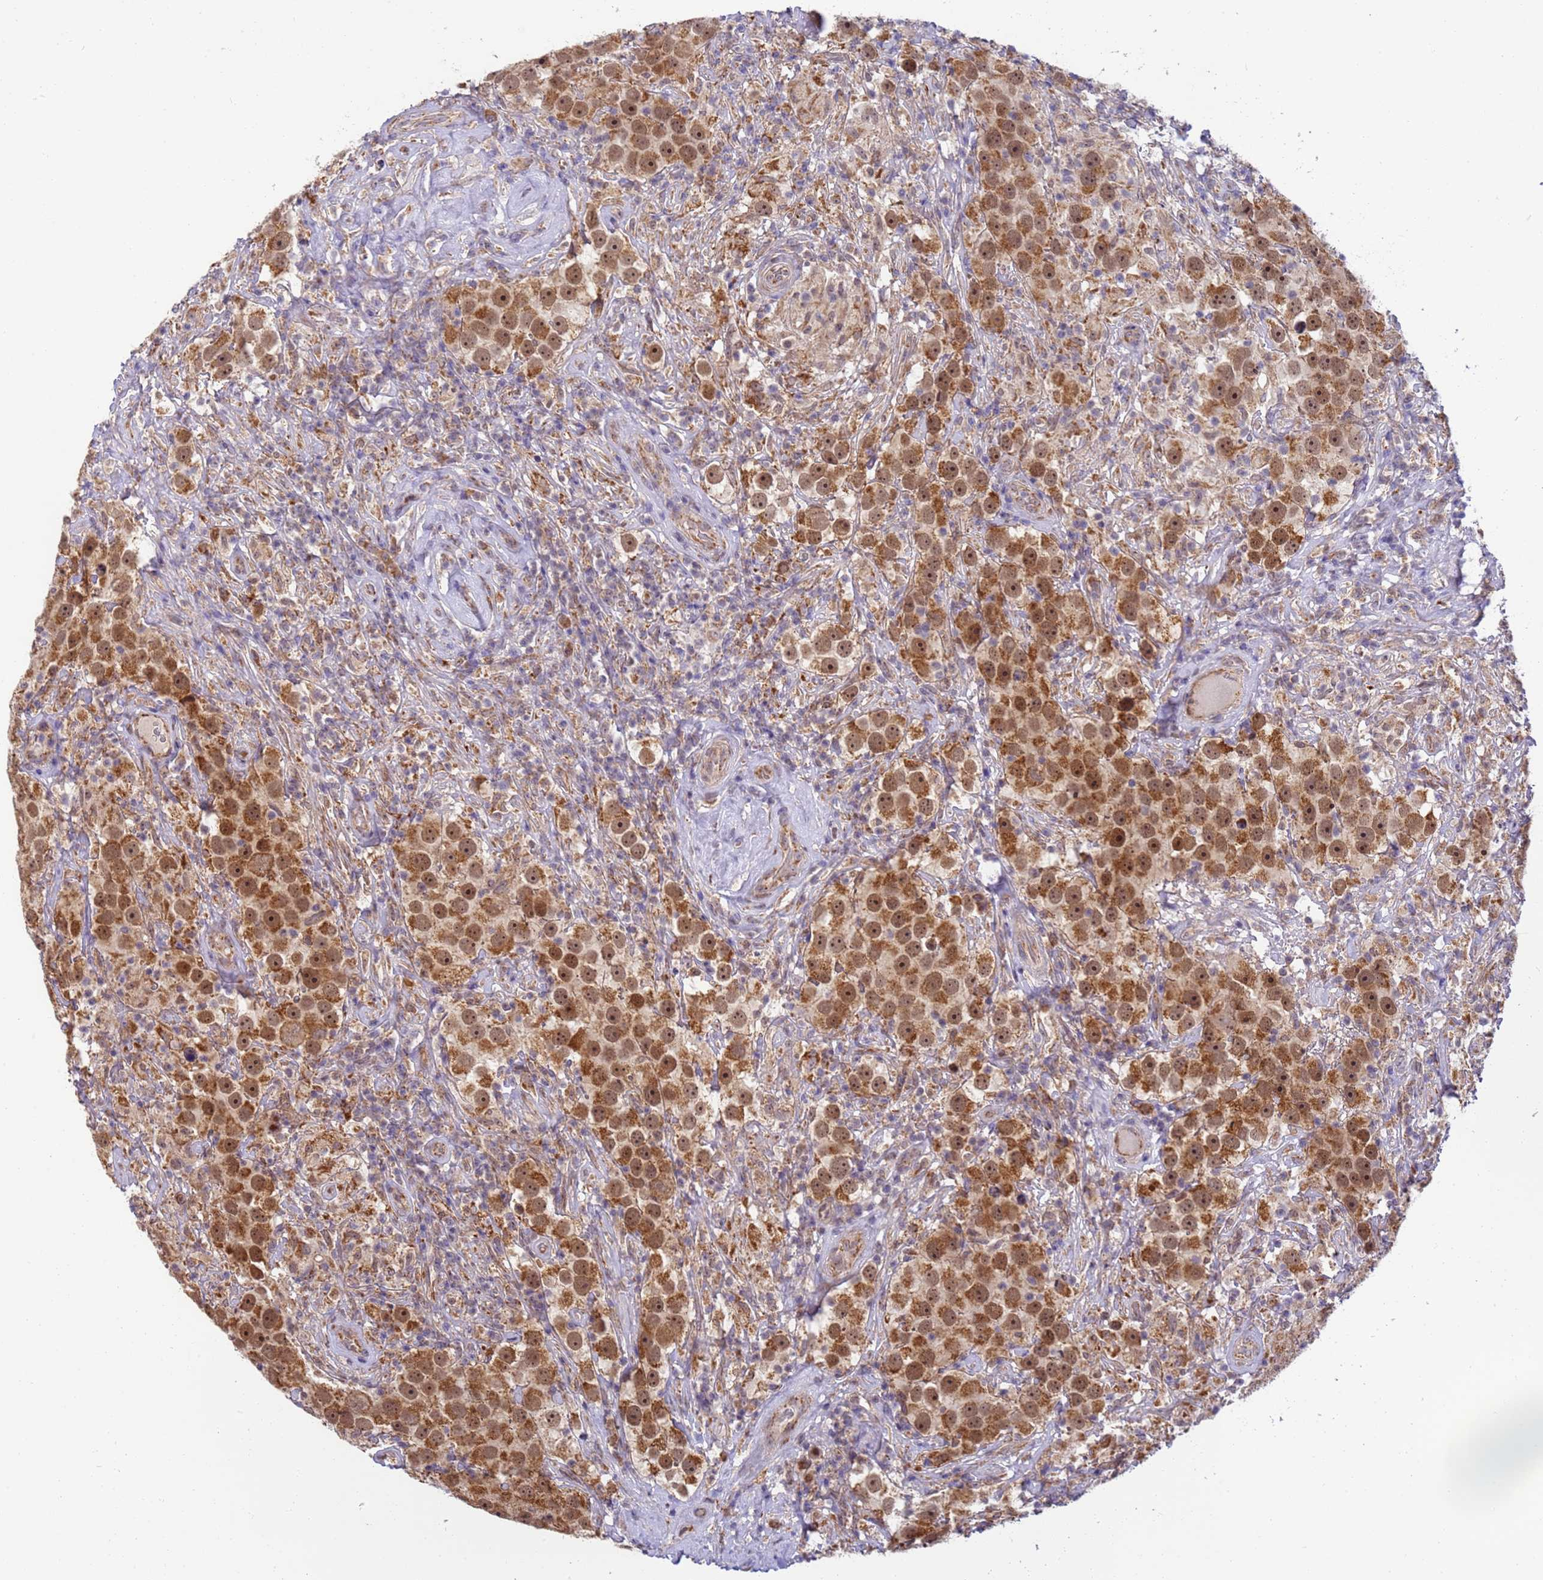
{"staining": {"intensity": "moderate", "quantity": ">75%", "location": "cytoplasmic/membranous,nuclear"}, "tissue": "testis cancer", "cell_type": "Tumor cells", "image_type": "cancer", "snomed": [{"axis": "morphology", "description": "Seminoma, NOS"}, {"axis": "topography", "description": "Testis"}], "caption": "Seminoma (testis) was stained to show a protein in brown. There is medium levels of moderate cytoplasmic/membranous and nuclear staining in approximately >75% of tumor cells. Using DAB (brown) and hematoxylin (blue) stains, captured at high magnification using brightfield microscopy.", "gene": "RAPGEF3", "patient": {"sex": "male", "age": 49}}